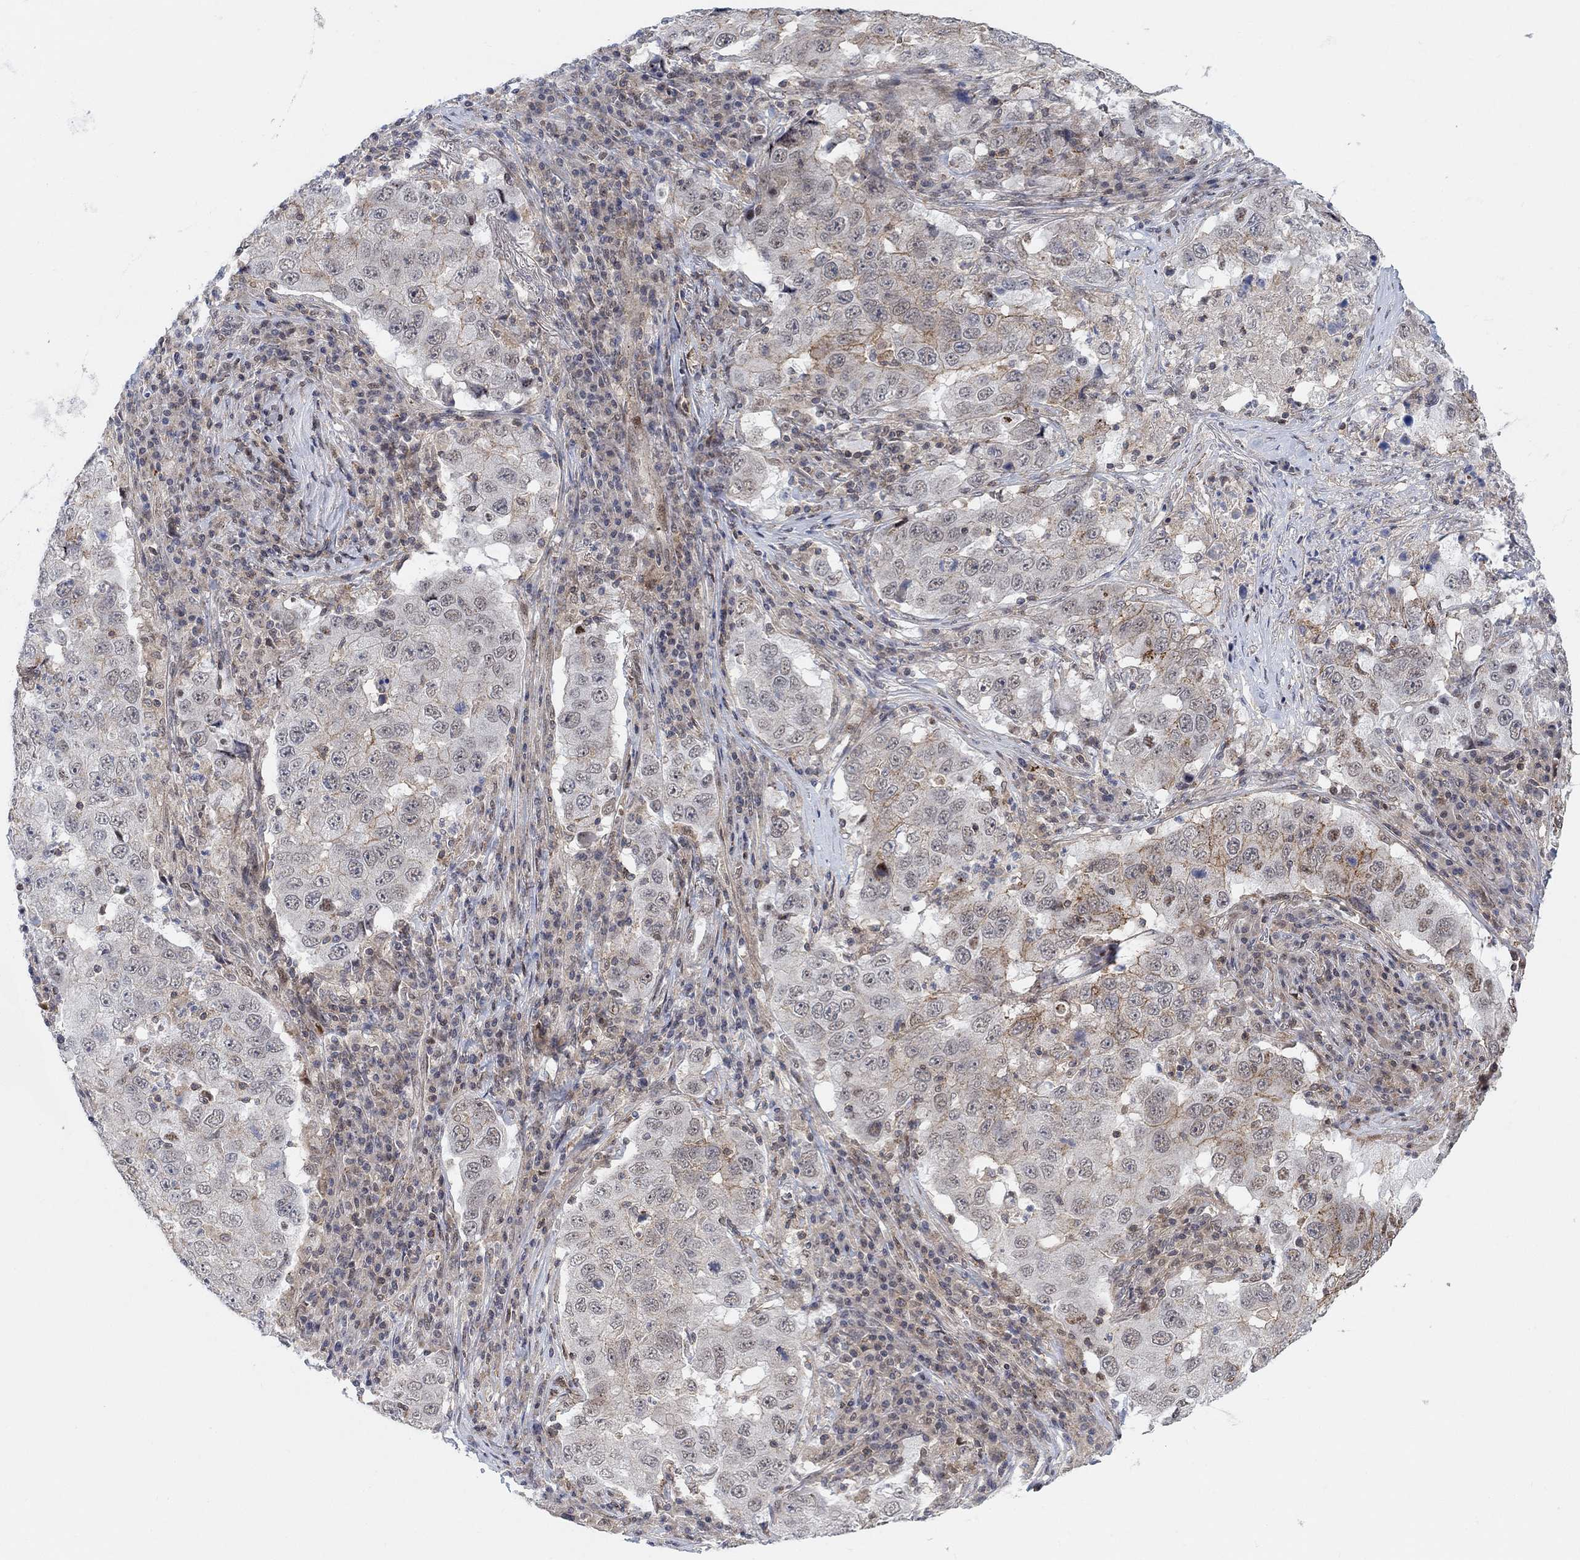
{"staining": {"intensity": "moderate", "quantity": "<25%", "location": "cytoplasmic/membranous"}, "tissue": "lung cancer", "cell_type": "Tumor cells", "image_type": "cancer", "snomed": [{"axis": "morphology", "description": "Adenocarcinoma, NOS"}, {"axis": "topography", "description": "Lung"}], "caption": "Approximately <25% of tumor cells in lung cancer display moderate cytoplasmic/membranous protein positivity as visualized by brown immunohistochemical staining.", "gene": "PWWP2B", "patient": {"sex": "male", "age": 73}}